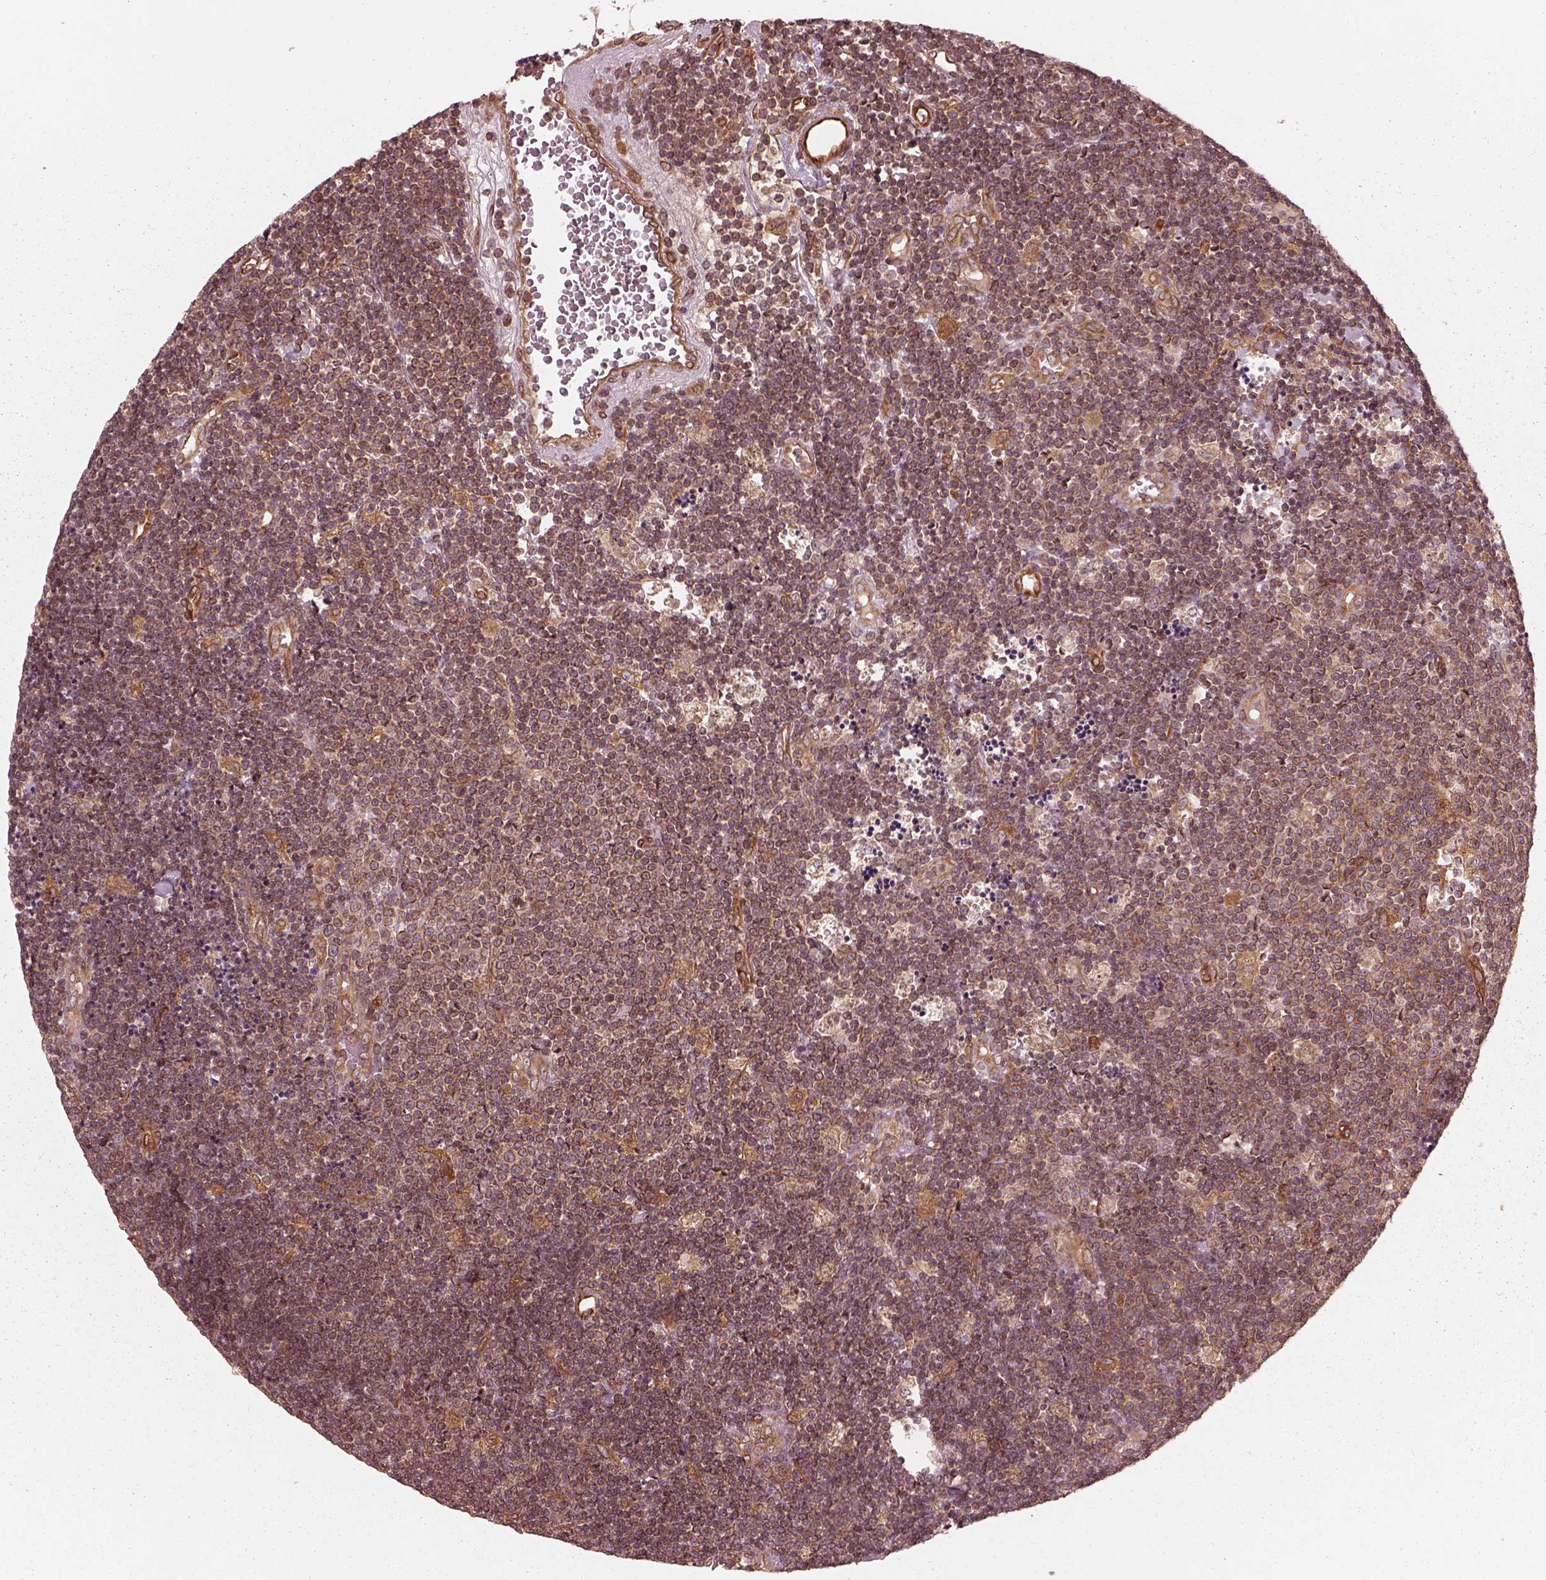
{"staining": {"intensity": "moderate", "quantity": ">75%", "location": "cytoplasmic/membranous"}, "tissue": "lymphoma", "cell_type": "Tumor cells", "image_type": "cancer", "snomed": [{"axis": "morphology", "description": "Malignant lymphoma, non-Hodgkin's type, Low grade"}, {"axis": "topography", "description": "Brain"}], "caption": "Low-grade malignant lymphoma, non-Hodgkin's type tissue exhibits moderate cytoplasmic/membranous staining in about >75% of tumor cells, visualized by immunohistochemistry. The protein of interest is stained brown, and the nuclei are stained in blue (DAB IHC with brightfield microscopy, high magnification).", "gene": "AGPAT1", "patient": {"sex": "female", "age": 66}}